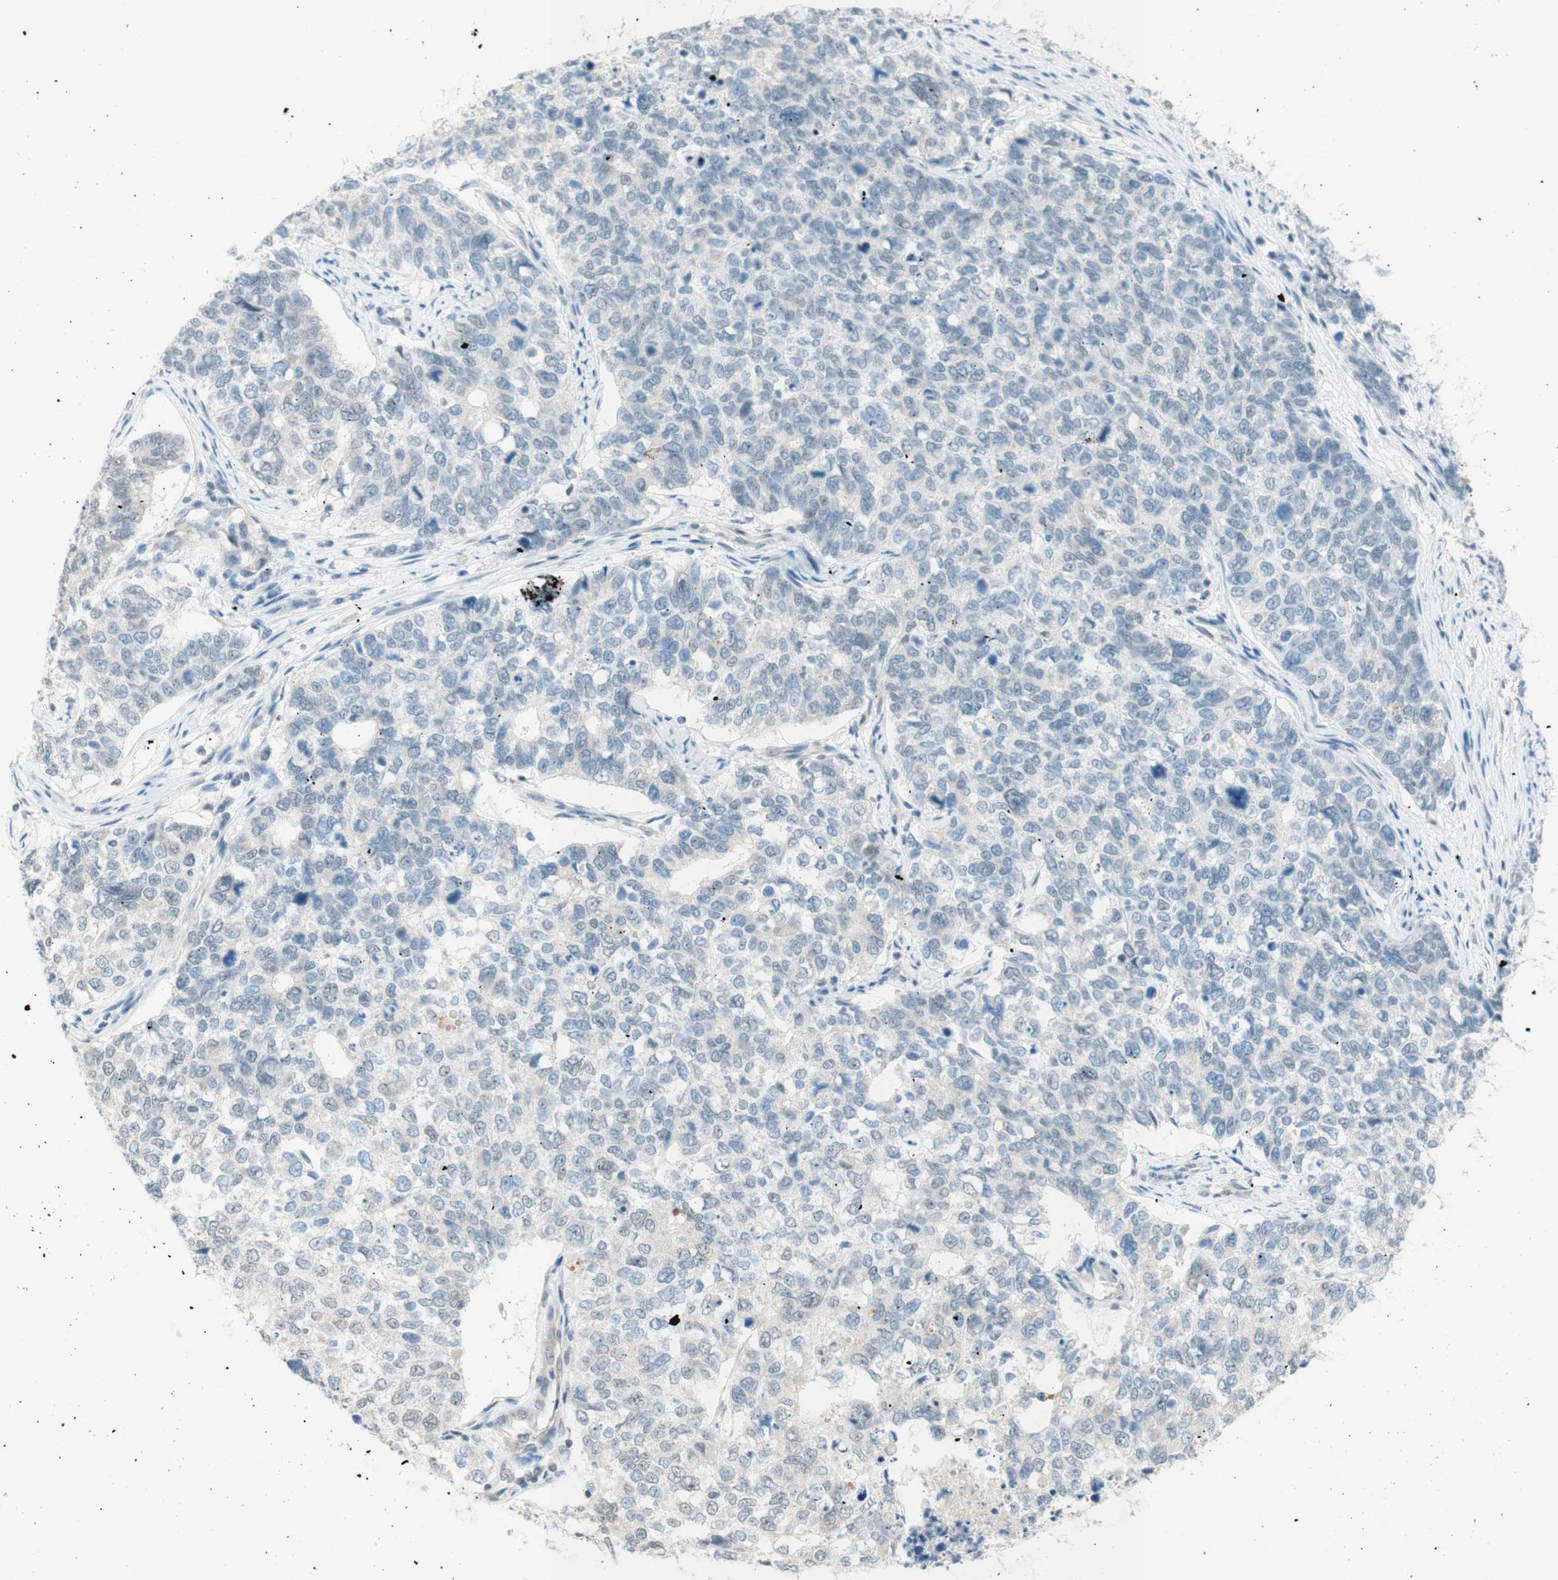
{"staining": {"intensity": "negative", "quantity": "none", "location": "none"}, "tissue": "cervical cancer", "cell_type": "Tumor cells", "image_type": "cancer", "snomed": [{"axis": "morphology", "description": "Squamous cell carcinoma, NOS"}, {"axis": "topography", "description": "Cervix"}], "caption": "The histopathology image reveals no staining of tumor cells in cervical cancer (squamous cell carcinoma).", "gene": "JPH1", "patient": {"sex": "female", "age": 63}}